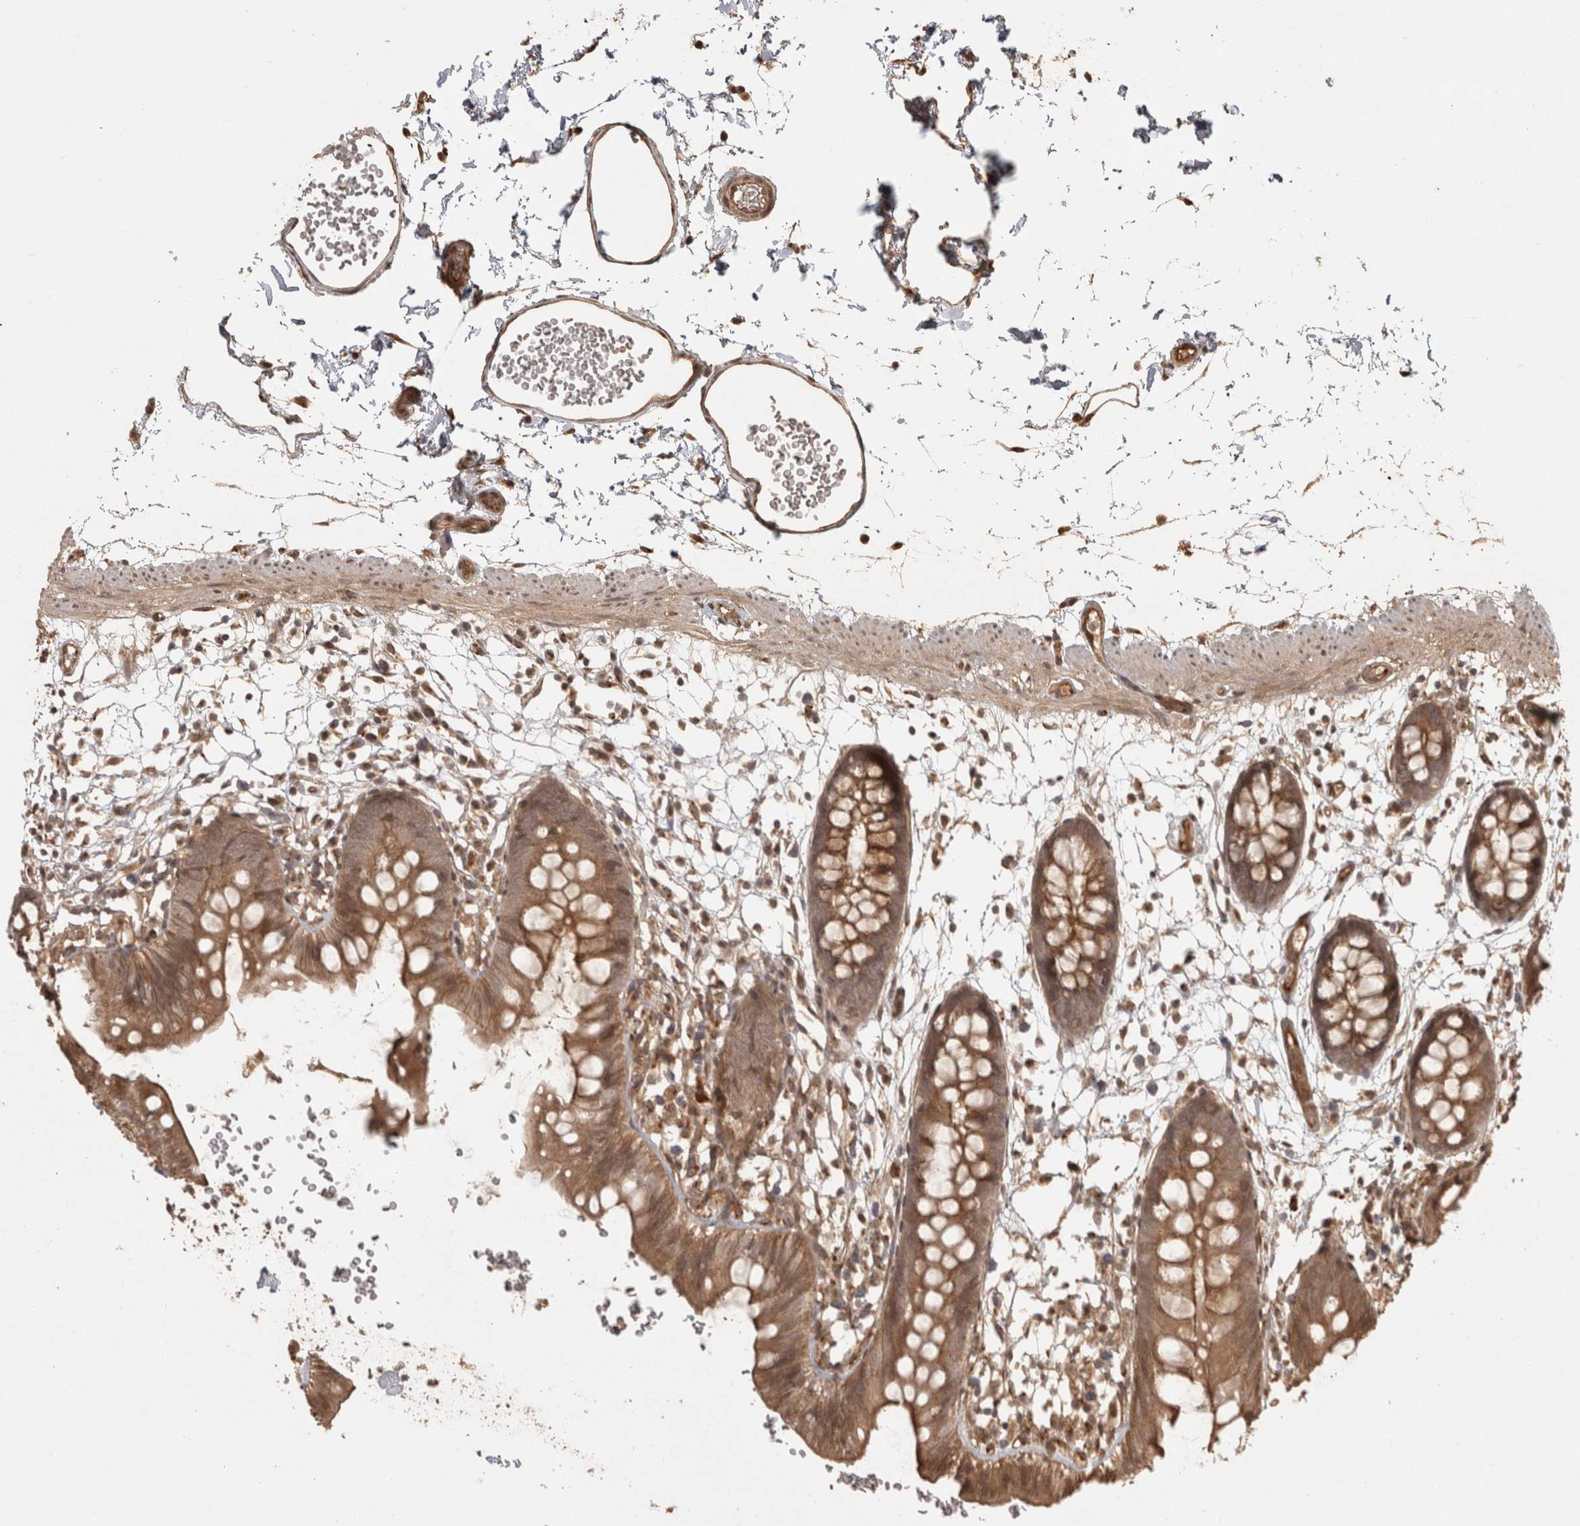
{"staining": {"intensity": "moderate", "quantity": ">75%", "location": "cytoplasmic/membranous"}, "tissue": "colon", "cell_type": "Endothelial cells", "image_type": "normal", "snomed": [{"axis": "morphology", "description": "Normal tissue, NOS"}, {"axis": "topography", "description": "Colon"}], "caption": "DAB (3,3'-diaminobenzidine) immunohistochemical staining of unremarkable human colon reveals moderate cytoplasmic/membranous protein staining in about >75% of endothelial cells.", "gene": "CAMSAP2", "patient": {"sex": "male", "age": 56}}